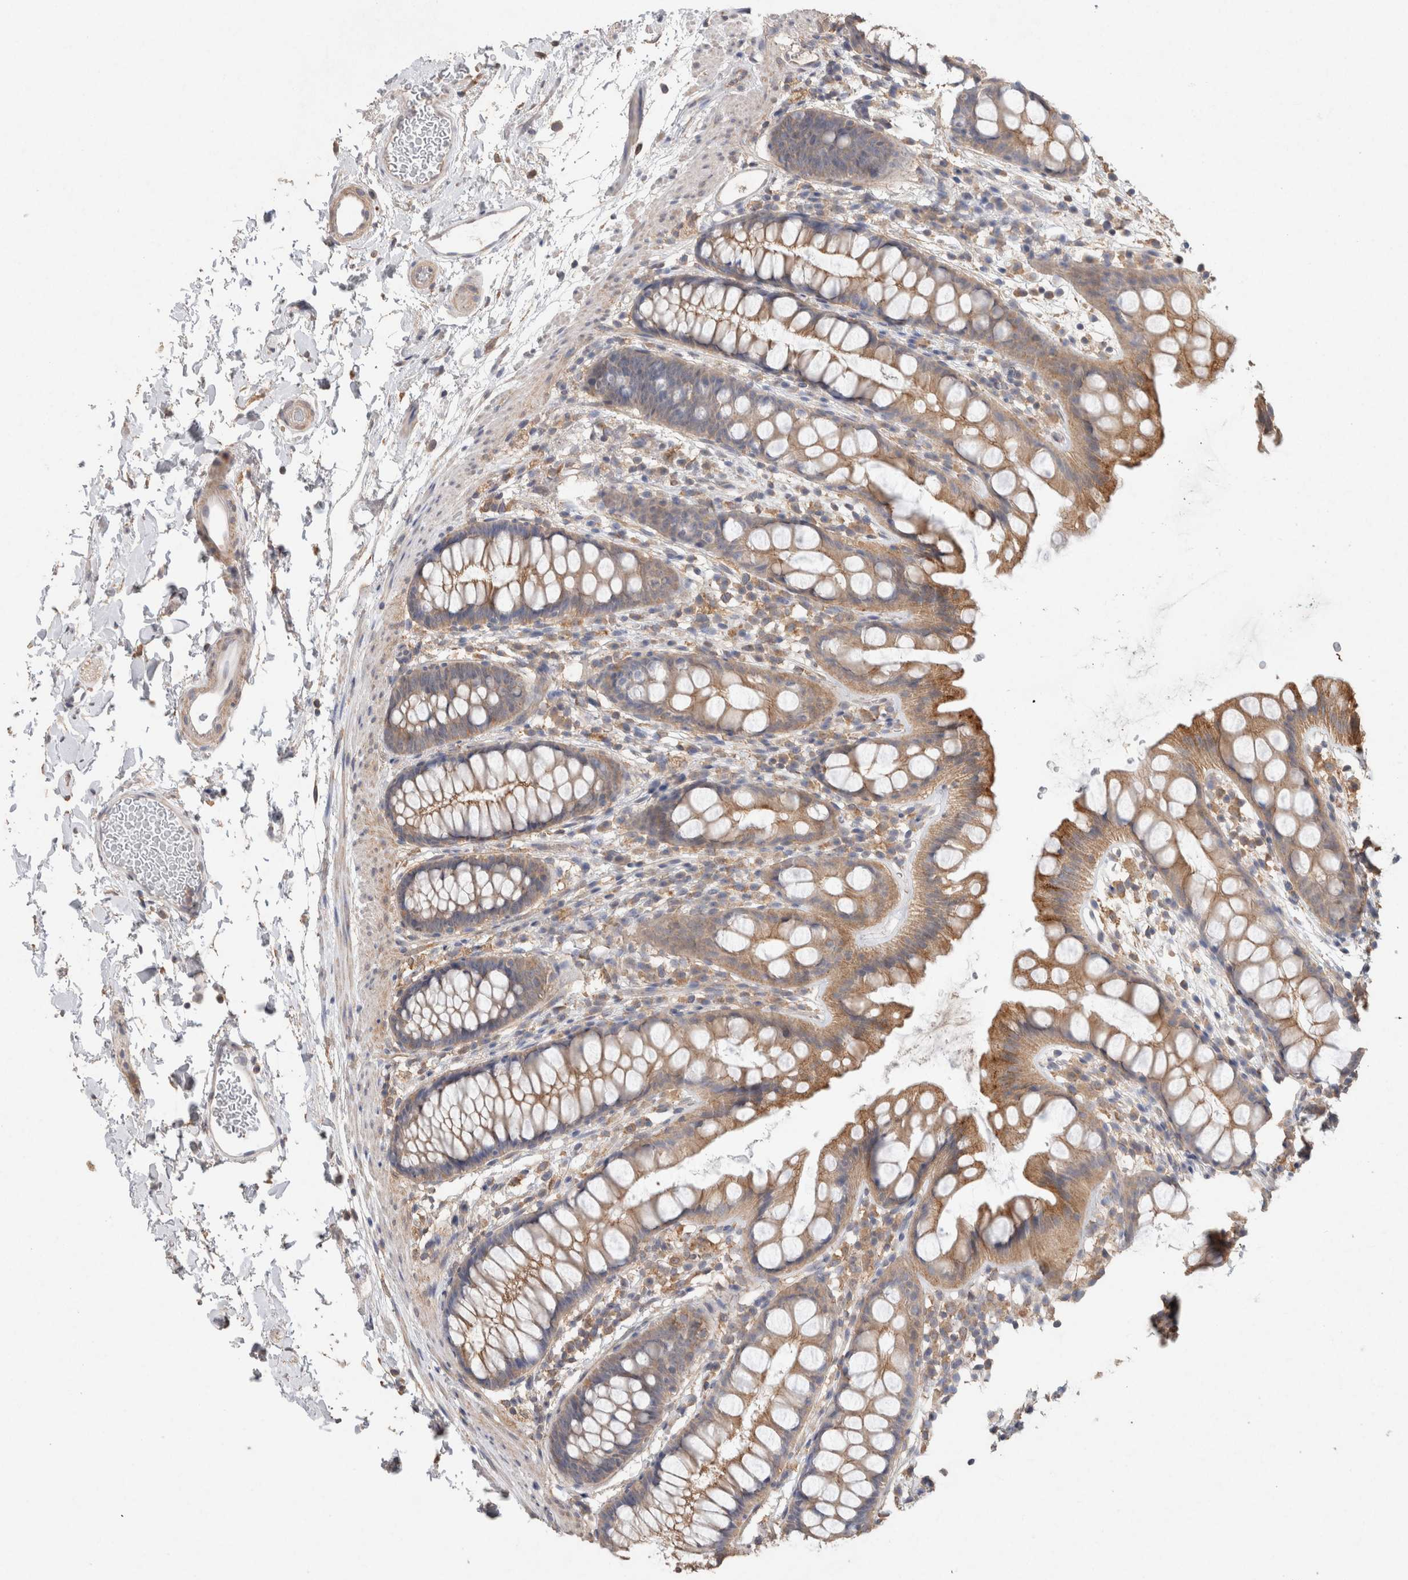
{"staining": {"intensity": "moderate", "quantity": ">75%", "location": "cytoplasmic/membranous"}, "tissue": "rectum", "cell_type": "Glandular cells", "image_type": "normal", "snomed": [{"axis": "morphology", "description": "Normal tissue, NOS"}, {"axis": "topography", "description": "Rectum"}], "caption": "High-magnification brightfield microscopy of normal rectum stained with DAB (3,3'-diaminobenzidine) (brown) and counterstained with hematoxylin (blue). glandular cells exhibit moderate cytoplasmic/membranous positivity is appreciated in about>75% of cells.", "gene": "RAB14", "patient": {"sex": "female", "age": 65}}